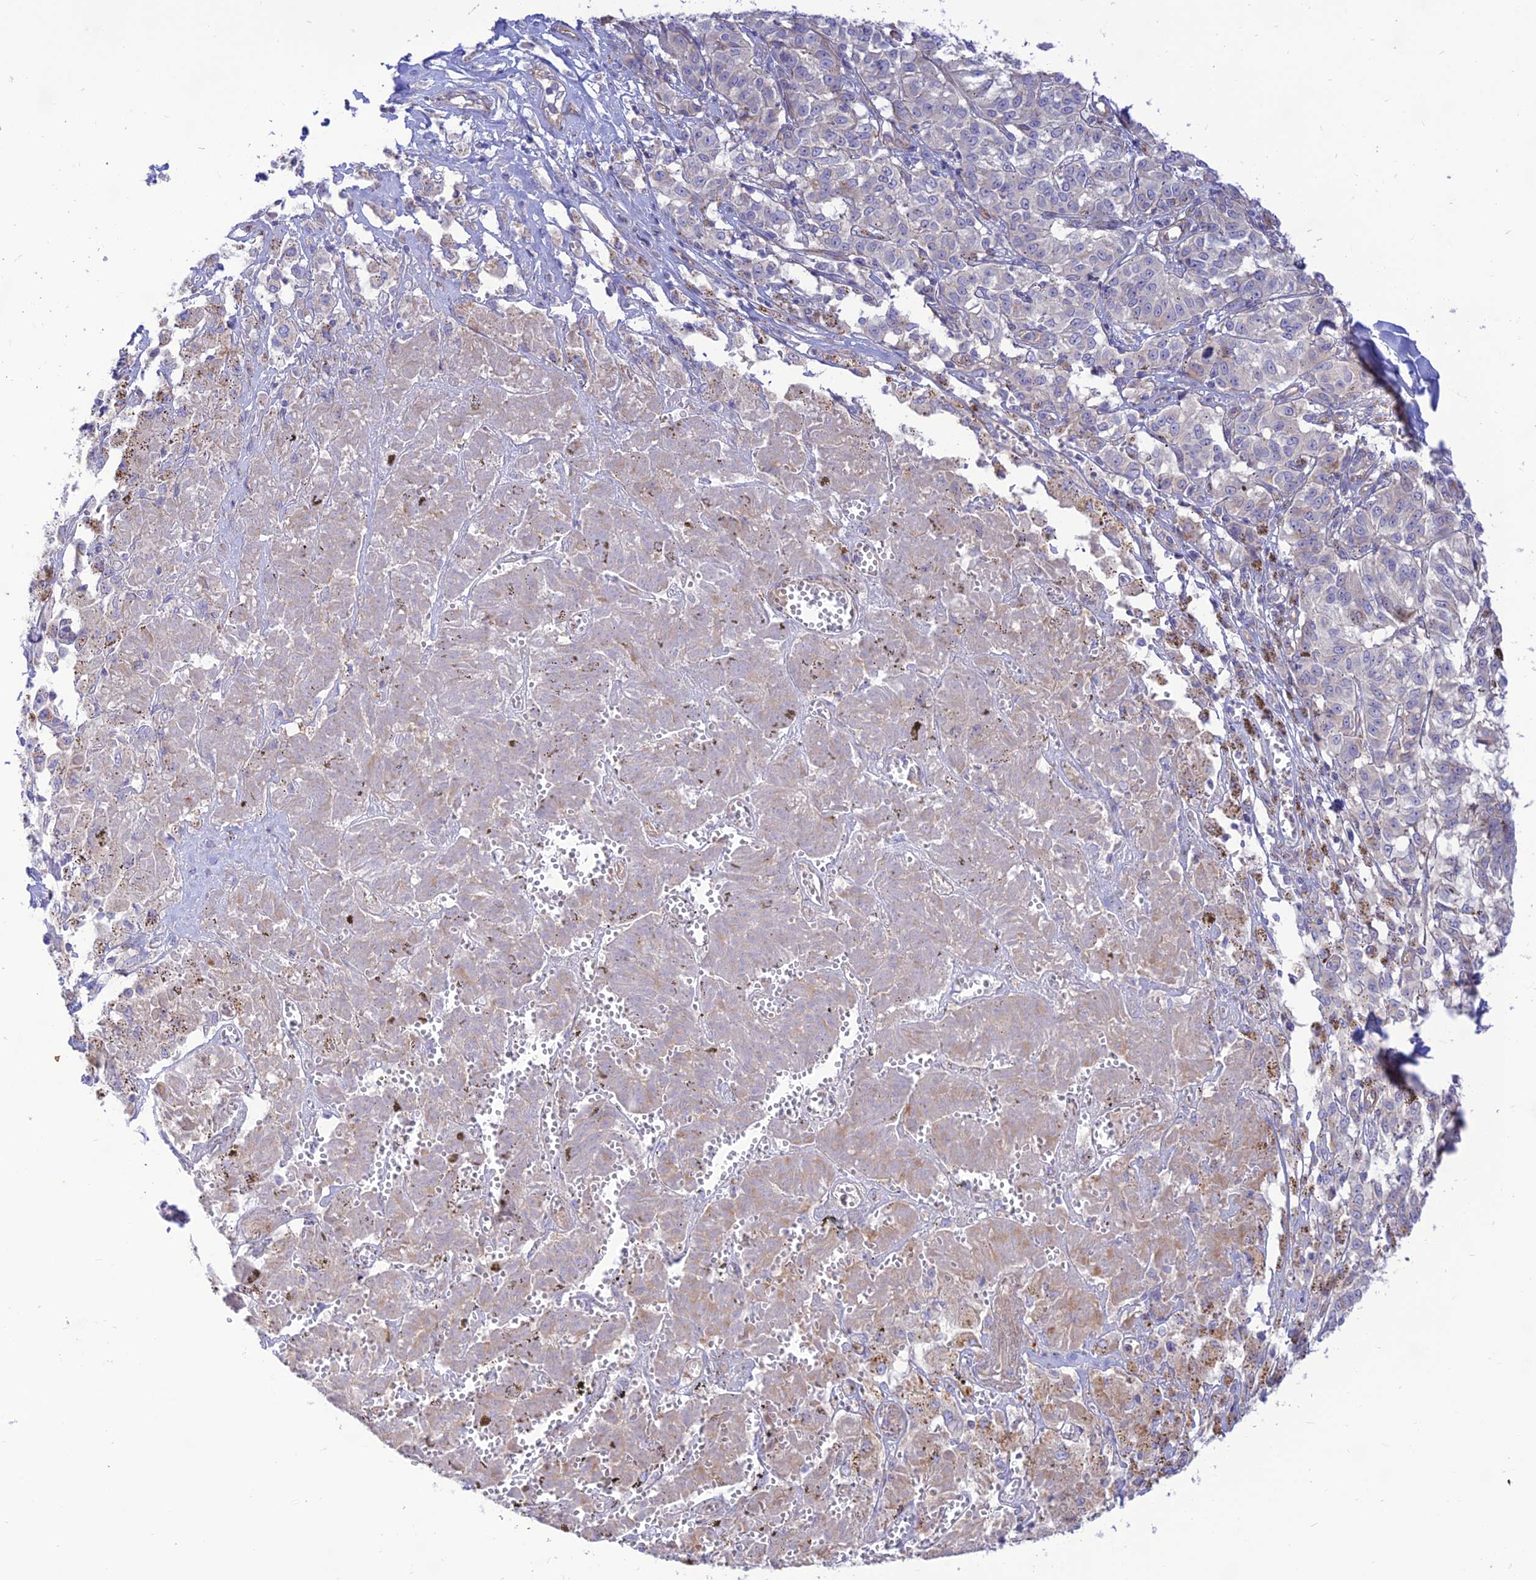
{"staining": {"intensity": "weak", "quantity": "<25%", "location": "cytoplasmic/membranous"}, "tissue": "melanoma", "cell_type": "Tumor cells", "image_type": "cancer", "snomed": [{"axis": "morphology", "description": "Malignant melanoma, NOS"}, {"axis": "topography", "description": "Skin"}], "caption": "Immunohistochemical staining of human malignant melanoma reveals no significant staining in tumor cells.", "gene": "KCNAB1", "patient": {"sex": "female", "age": 72}}